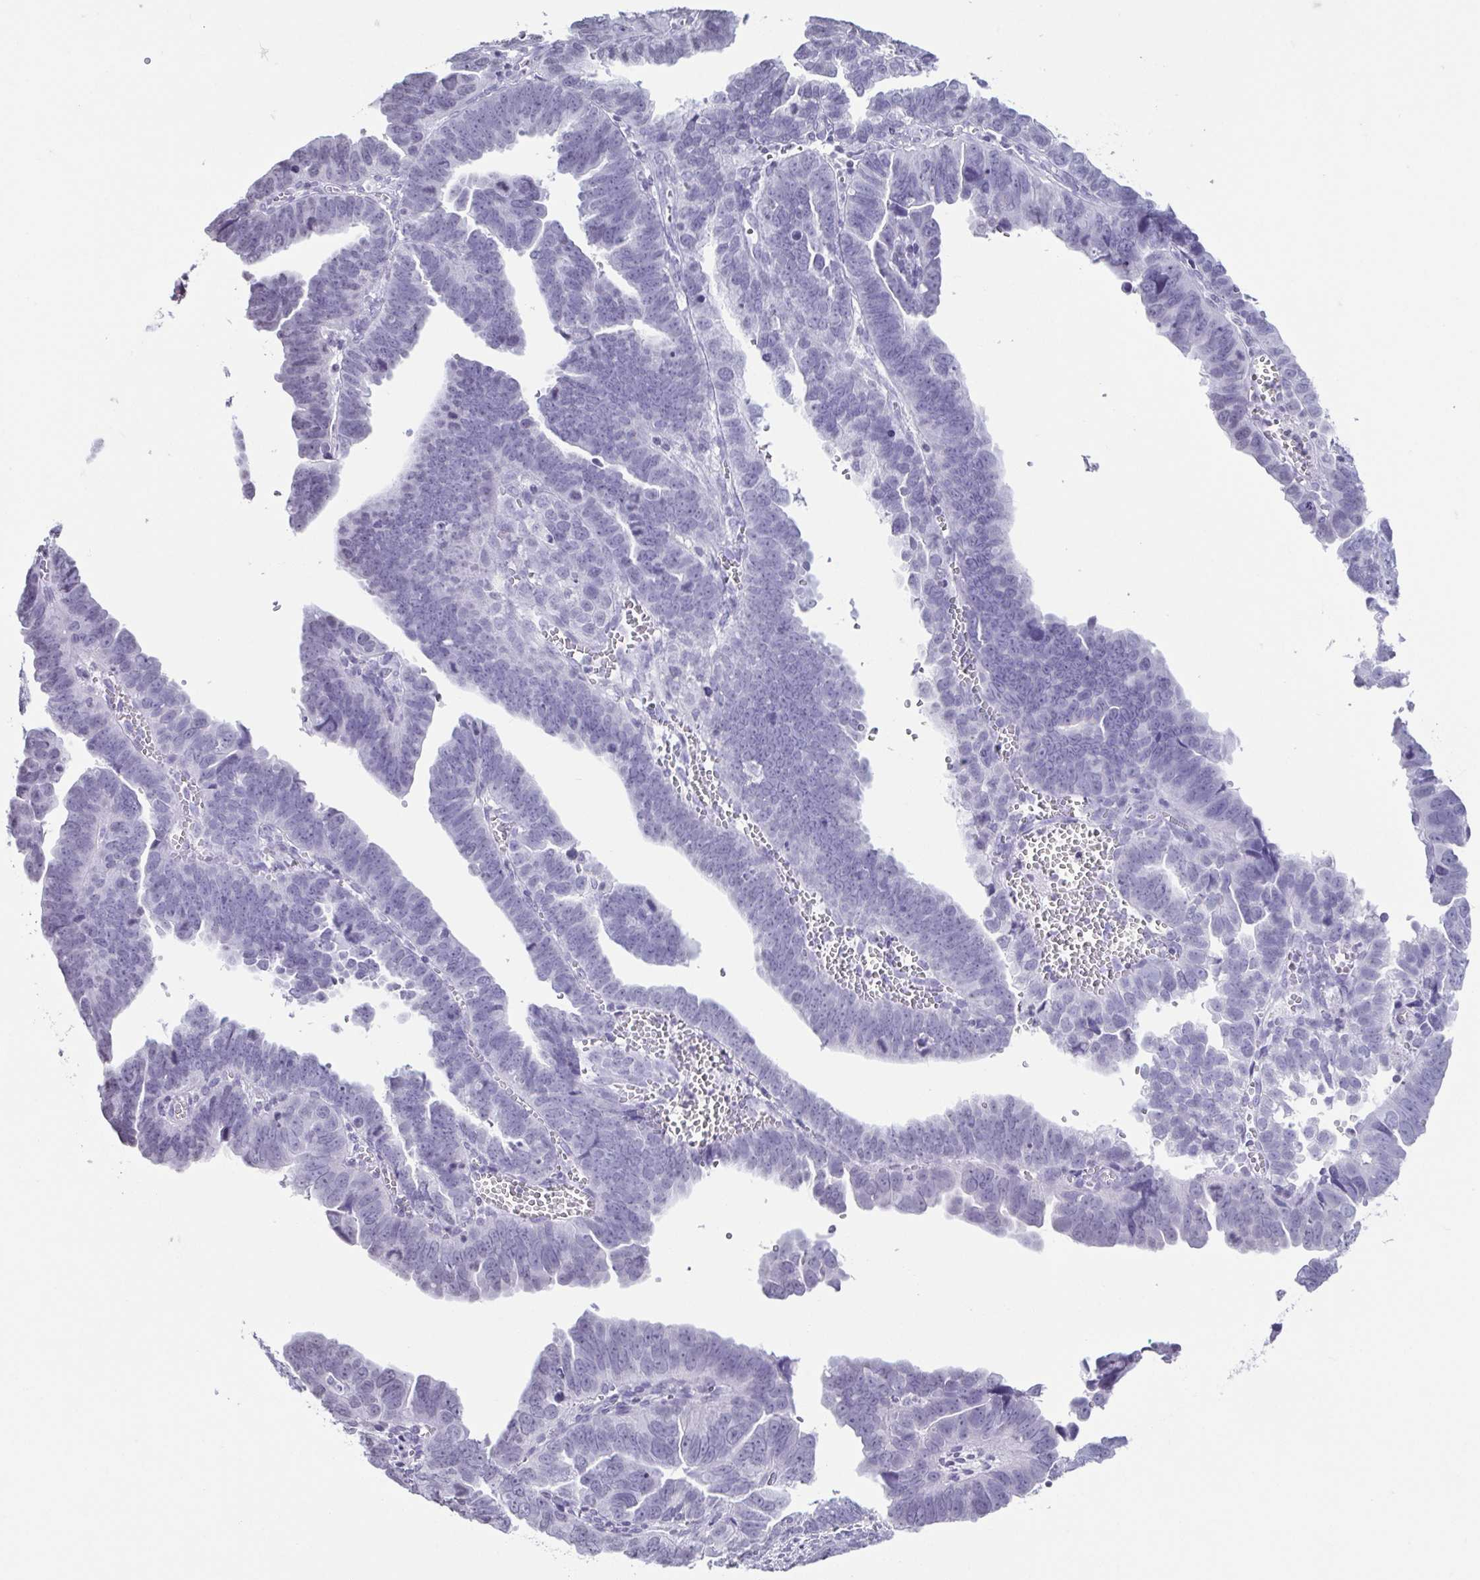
{"staining": {"intensity": "negative", "quantity": "none", "location": "none"}, "tissue": "endometrial cancer", "cell_type": "Tumor cells", "image_type": "cancer", "snomed": [{"axis": "morphology", "description": "Adenocarcinoma, NOS"}, {"axis": "topography", "description": "Endometrium"}], "caption": "Immunohistochemistry (IHC) of endometrial cancer (adenocarcinoma) displays no staining in tumor cells.", "gene": "VCY1B", "patient": {"sex": "female", "age": 75}}